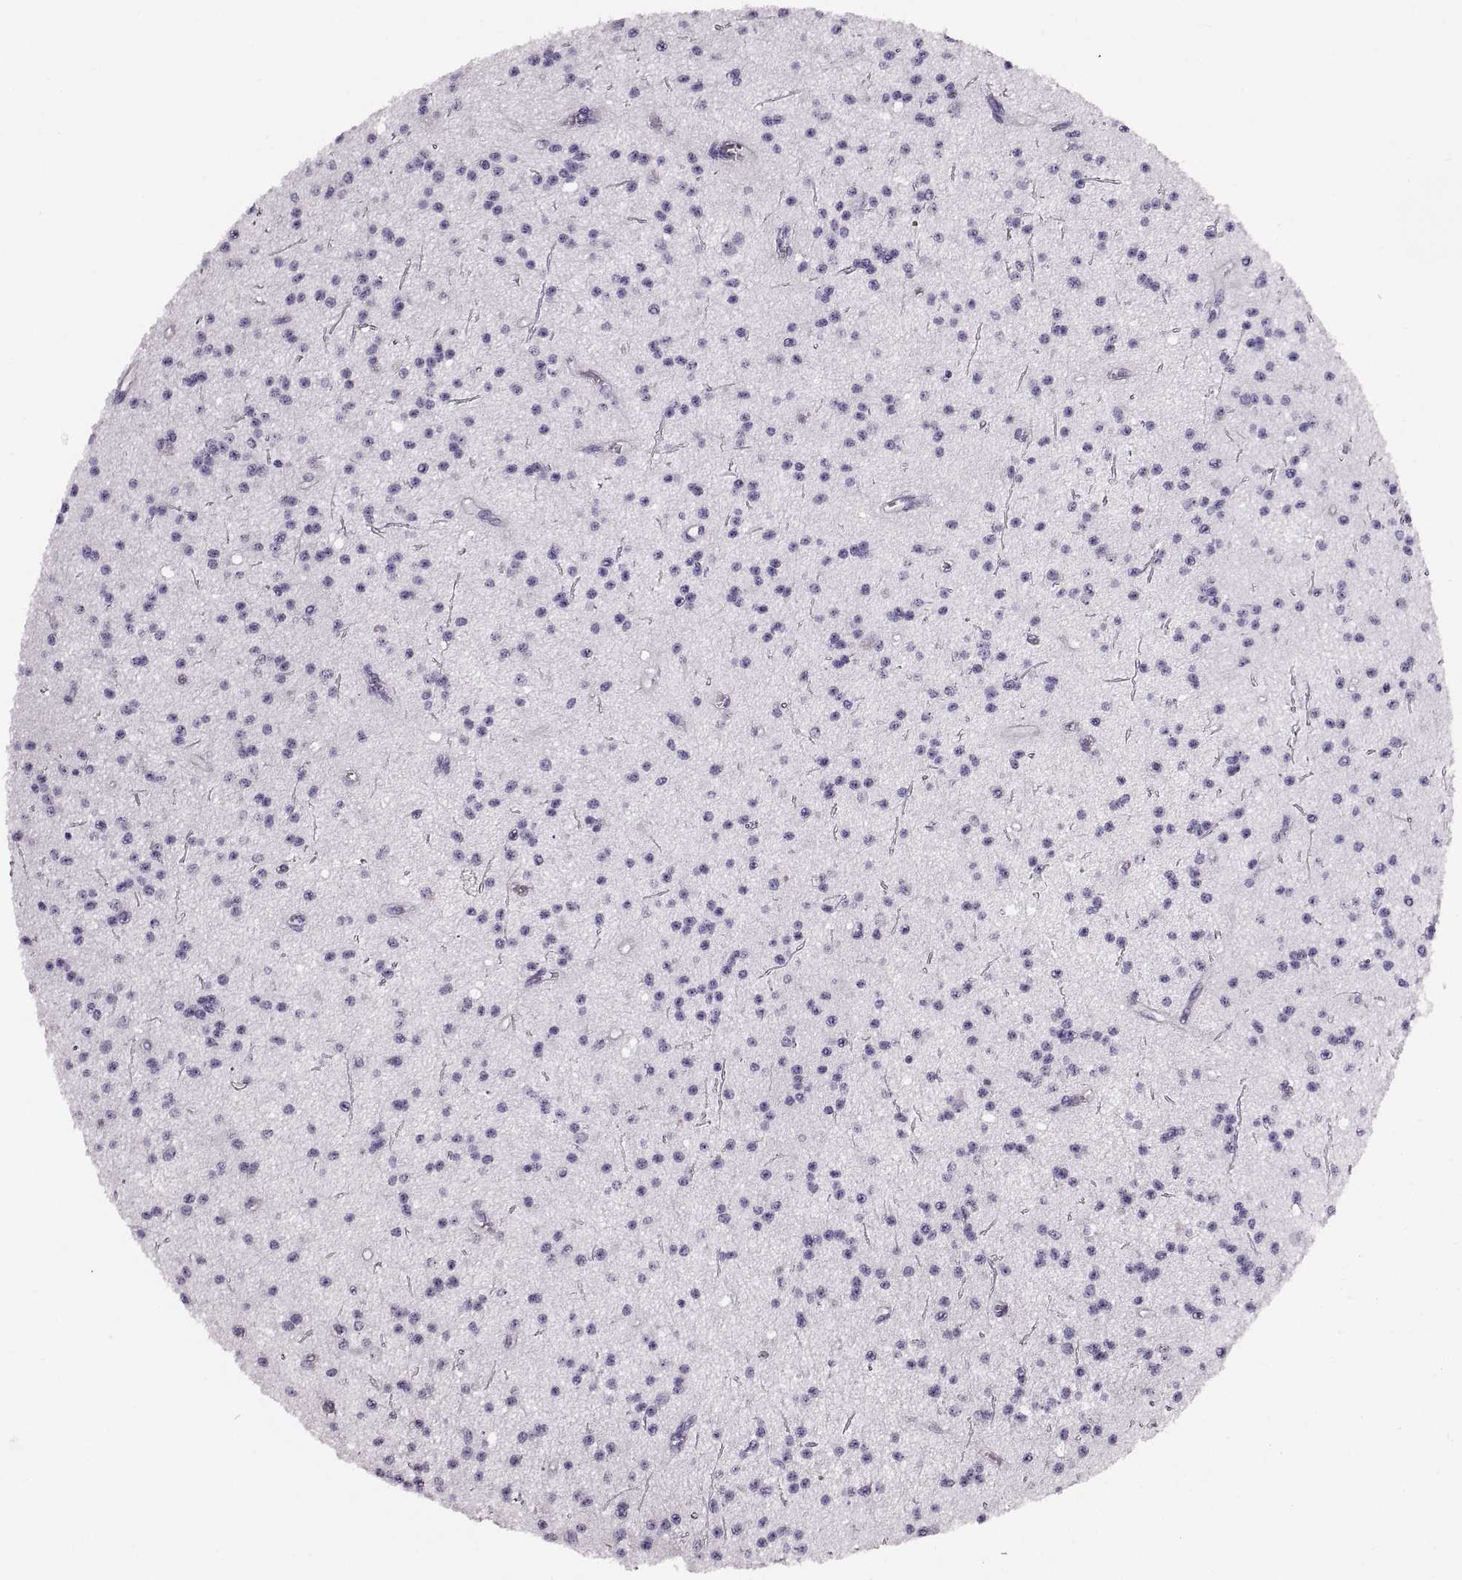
{"staining": {"intensity": "negative", "quantity": "none", "location": "none"}, "tissue": "glioma", "cell_type": "Tumor cells", "image_type": "cancer", "snomed": [{"axis": "morphology", "description": "Glioma, malignant, Low grade"}, {"axis": "topography", "description": "Brain"}], "caption": "Image shows no protein staining in tumor cells of glioma tissue.", "gene": "MILR1", "patient": {"sex": "male", "age": 27}}